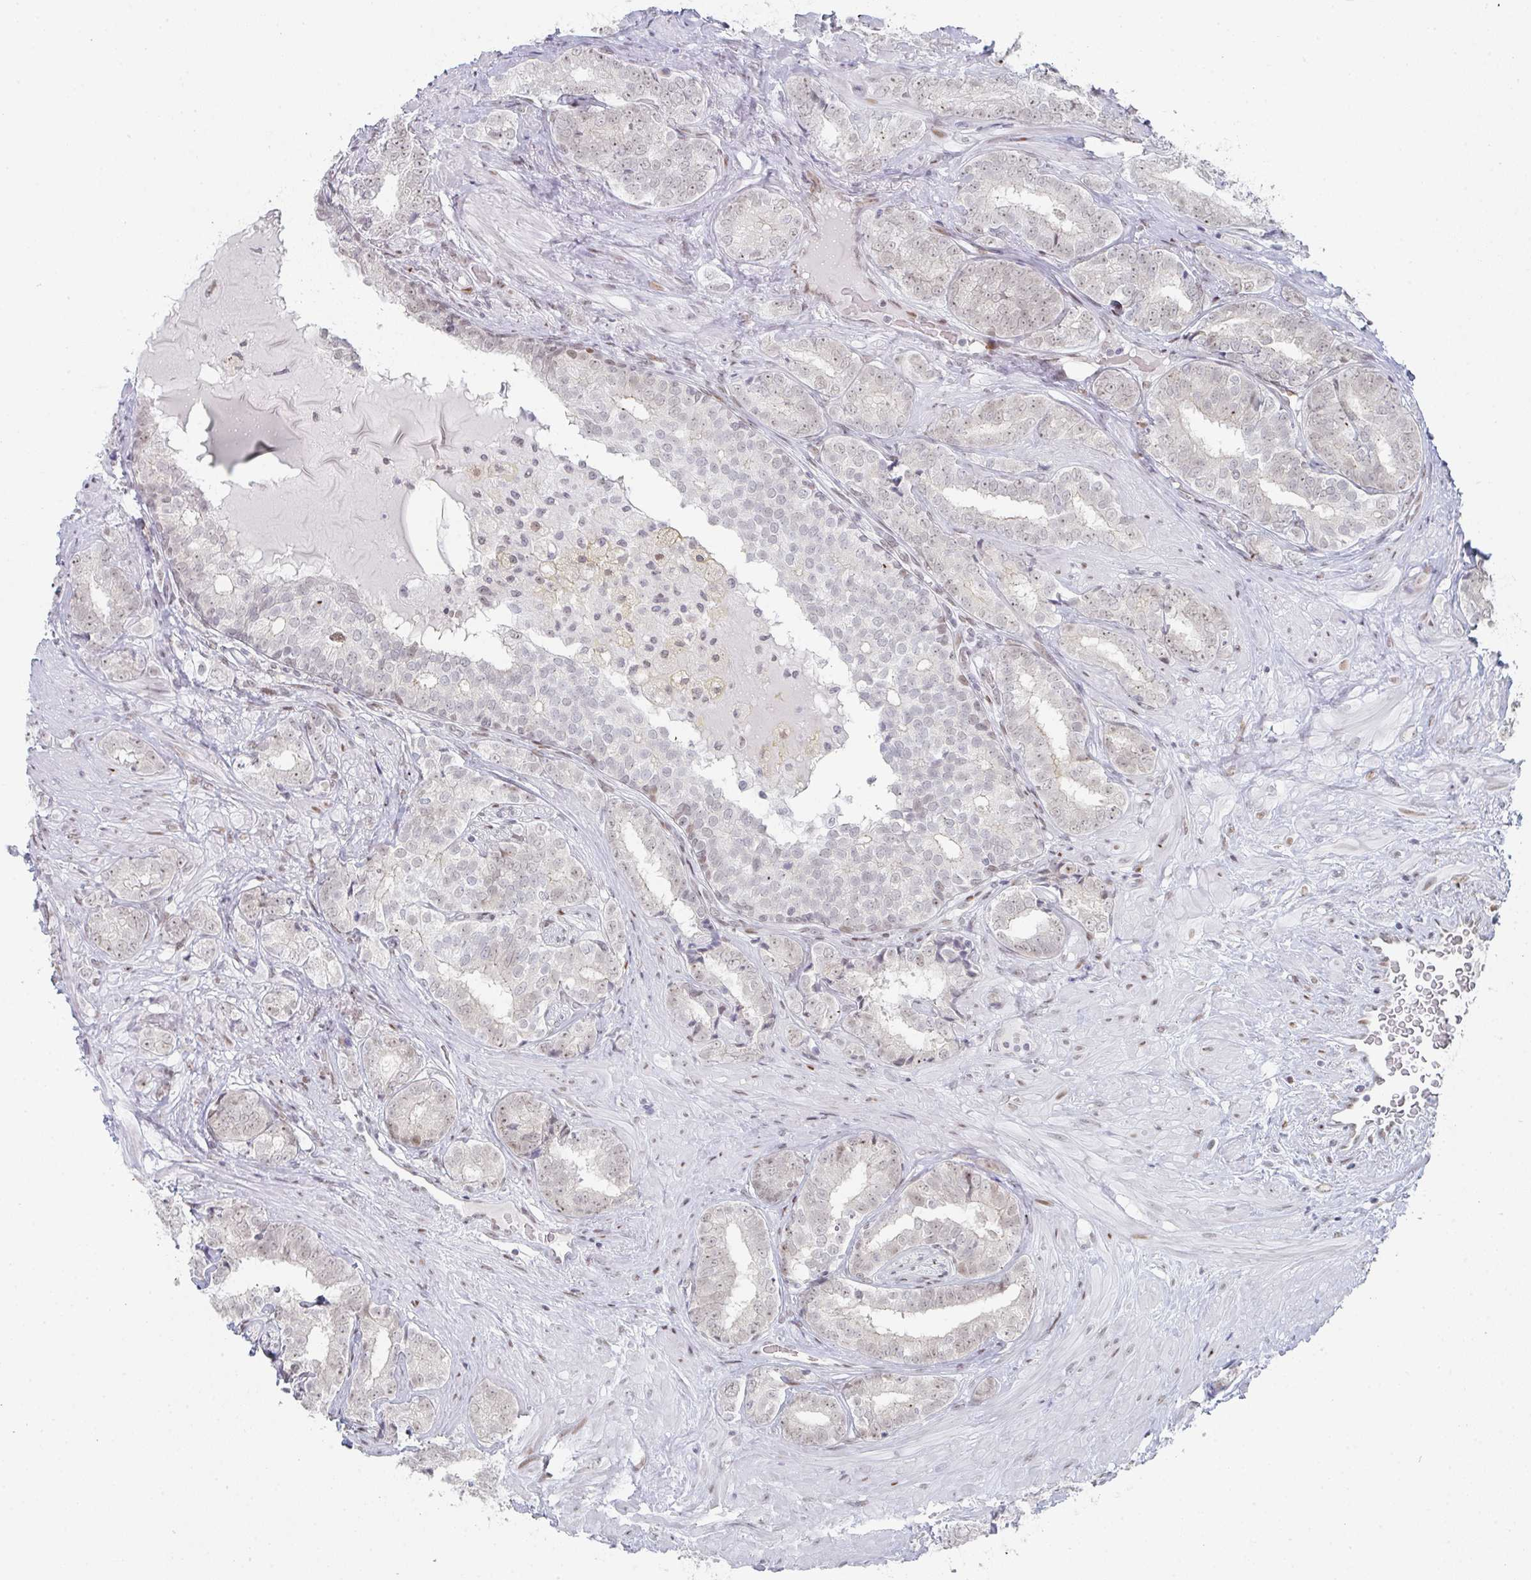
{"staining": {"intensity": "weak", "quantity": "25%-75%", "location": "nuclear"}, "tissue": "prostate cancer", "cell_type": "Tumor cells", "image_type": "cancer", "snomed": [{"axis": "morphology", "description": "Adenocarcinoma, High grade"}, {"axis": "topography", "description": "Prostate"}], "caption": "Adenocarcinoma (high-grade) (prostate) stained for a protein (brown) reveals weak nuclear positive staining in about 25%-75% of tumor cells.", "gene": "POU2AF2", "patient": {"sex": "male", "age": 72}}